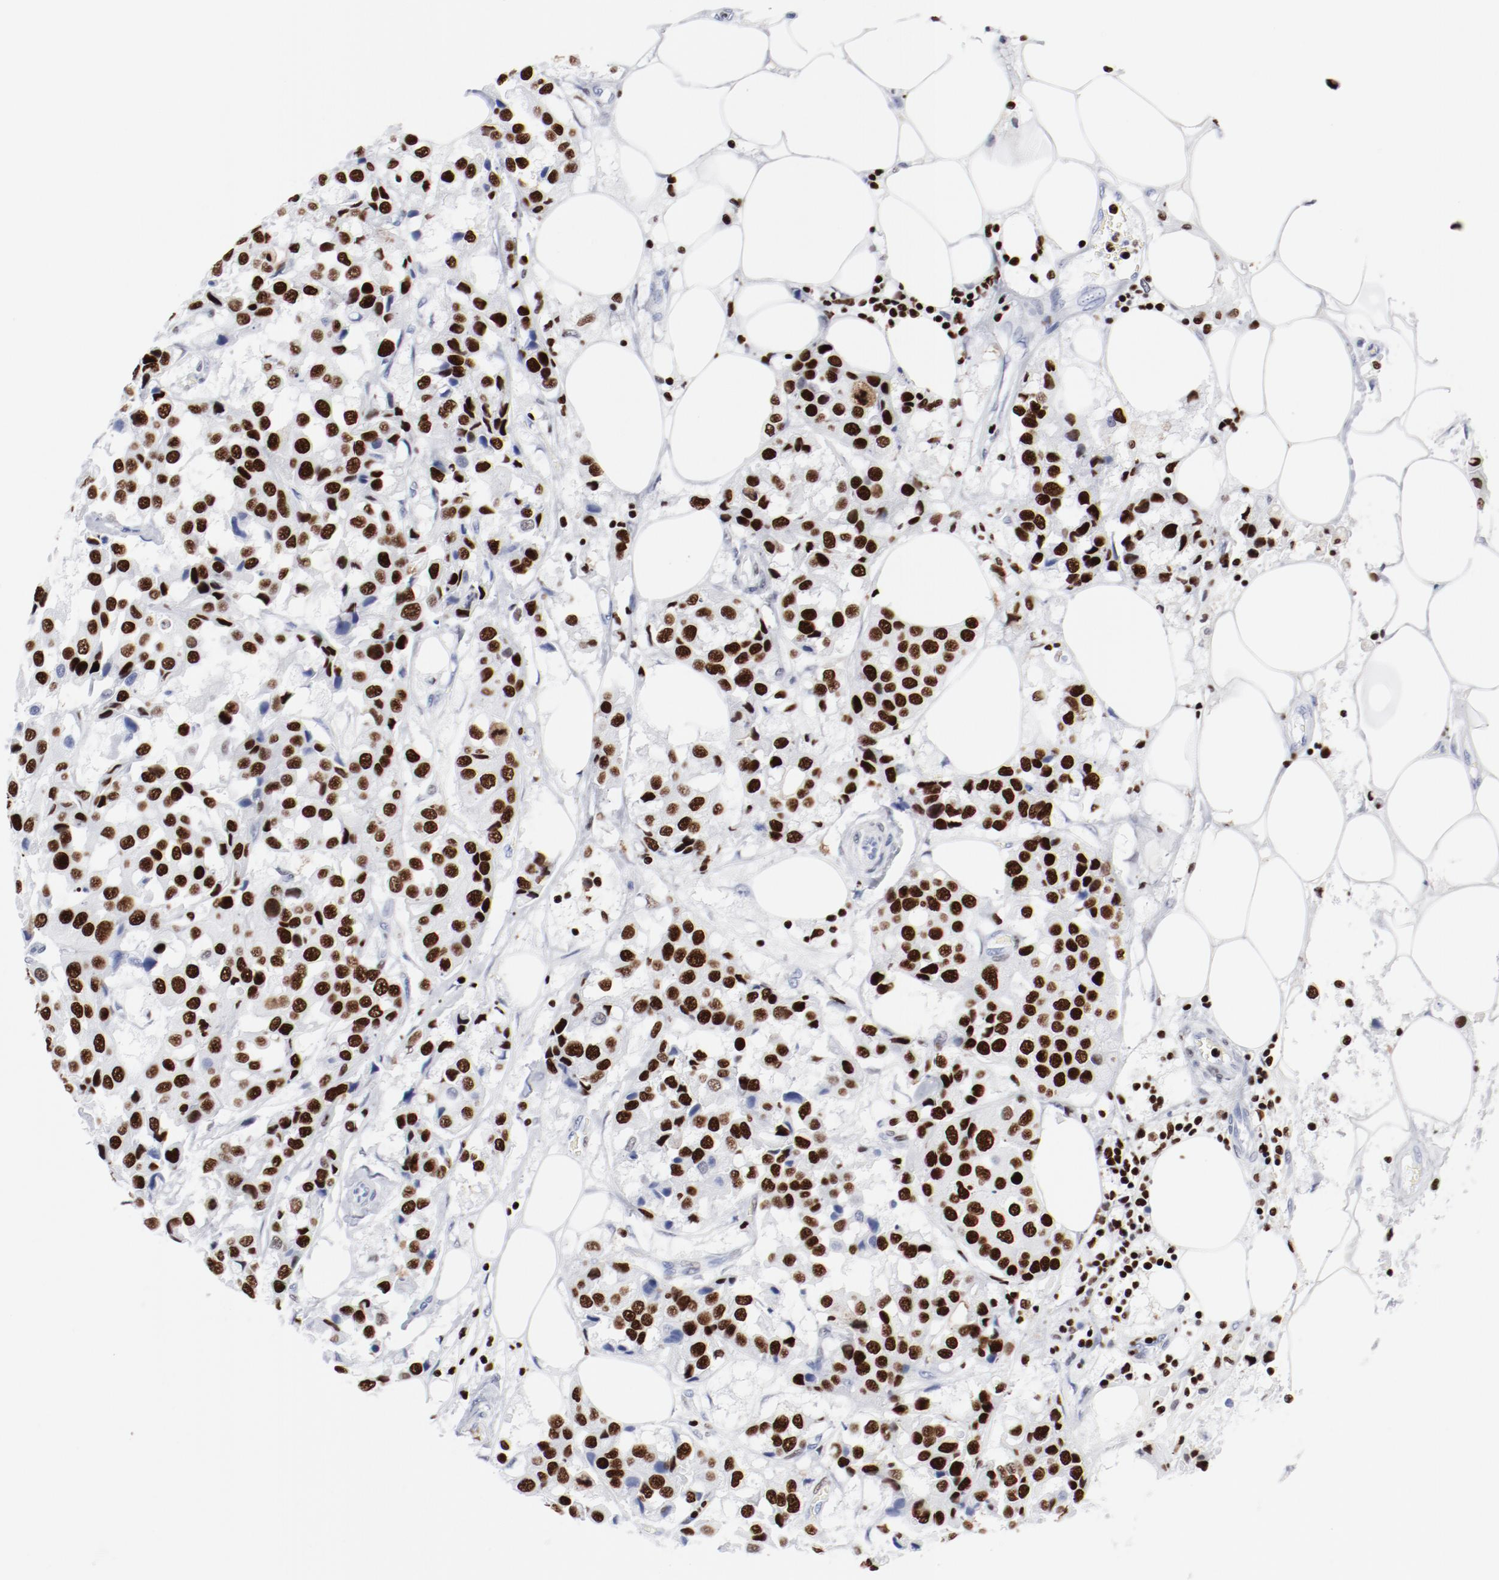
{"staining": {"intensity": "strong", "quantity": ">75%", "location": "nuclear"}, "tissue": "breast cancer", "cell_type": "Tumor cells", "image_type": "cancer", "snomed": [{"axis": "morphology", "description": "Duct carcinoma"}, {"axis": "topography", "description": "Breast"}], "caption": "Invasive ductal carcinoma (breast) was stained to show a protein in brown. There is high levels of strong nuclear positivity in about >75% of tumor cells. (IHC, brightfield microscopy, high magnification).", "gene": "SMARCC2", "patient": {"sex": "female", "age": 80}}